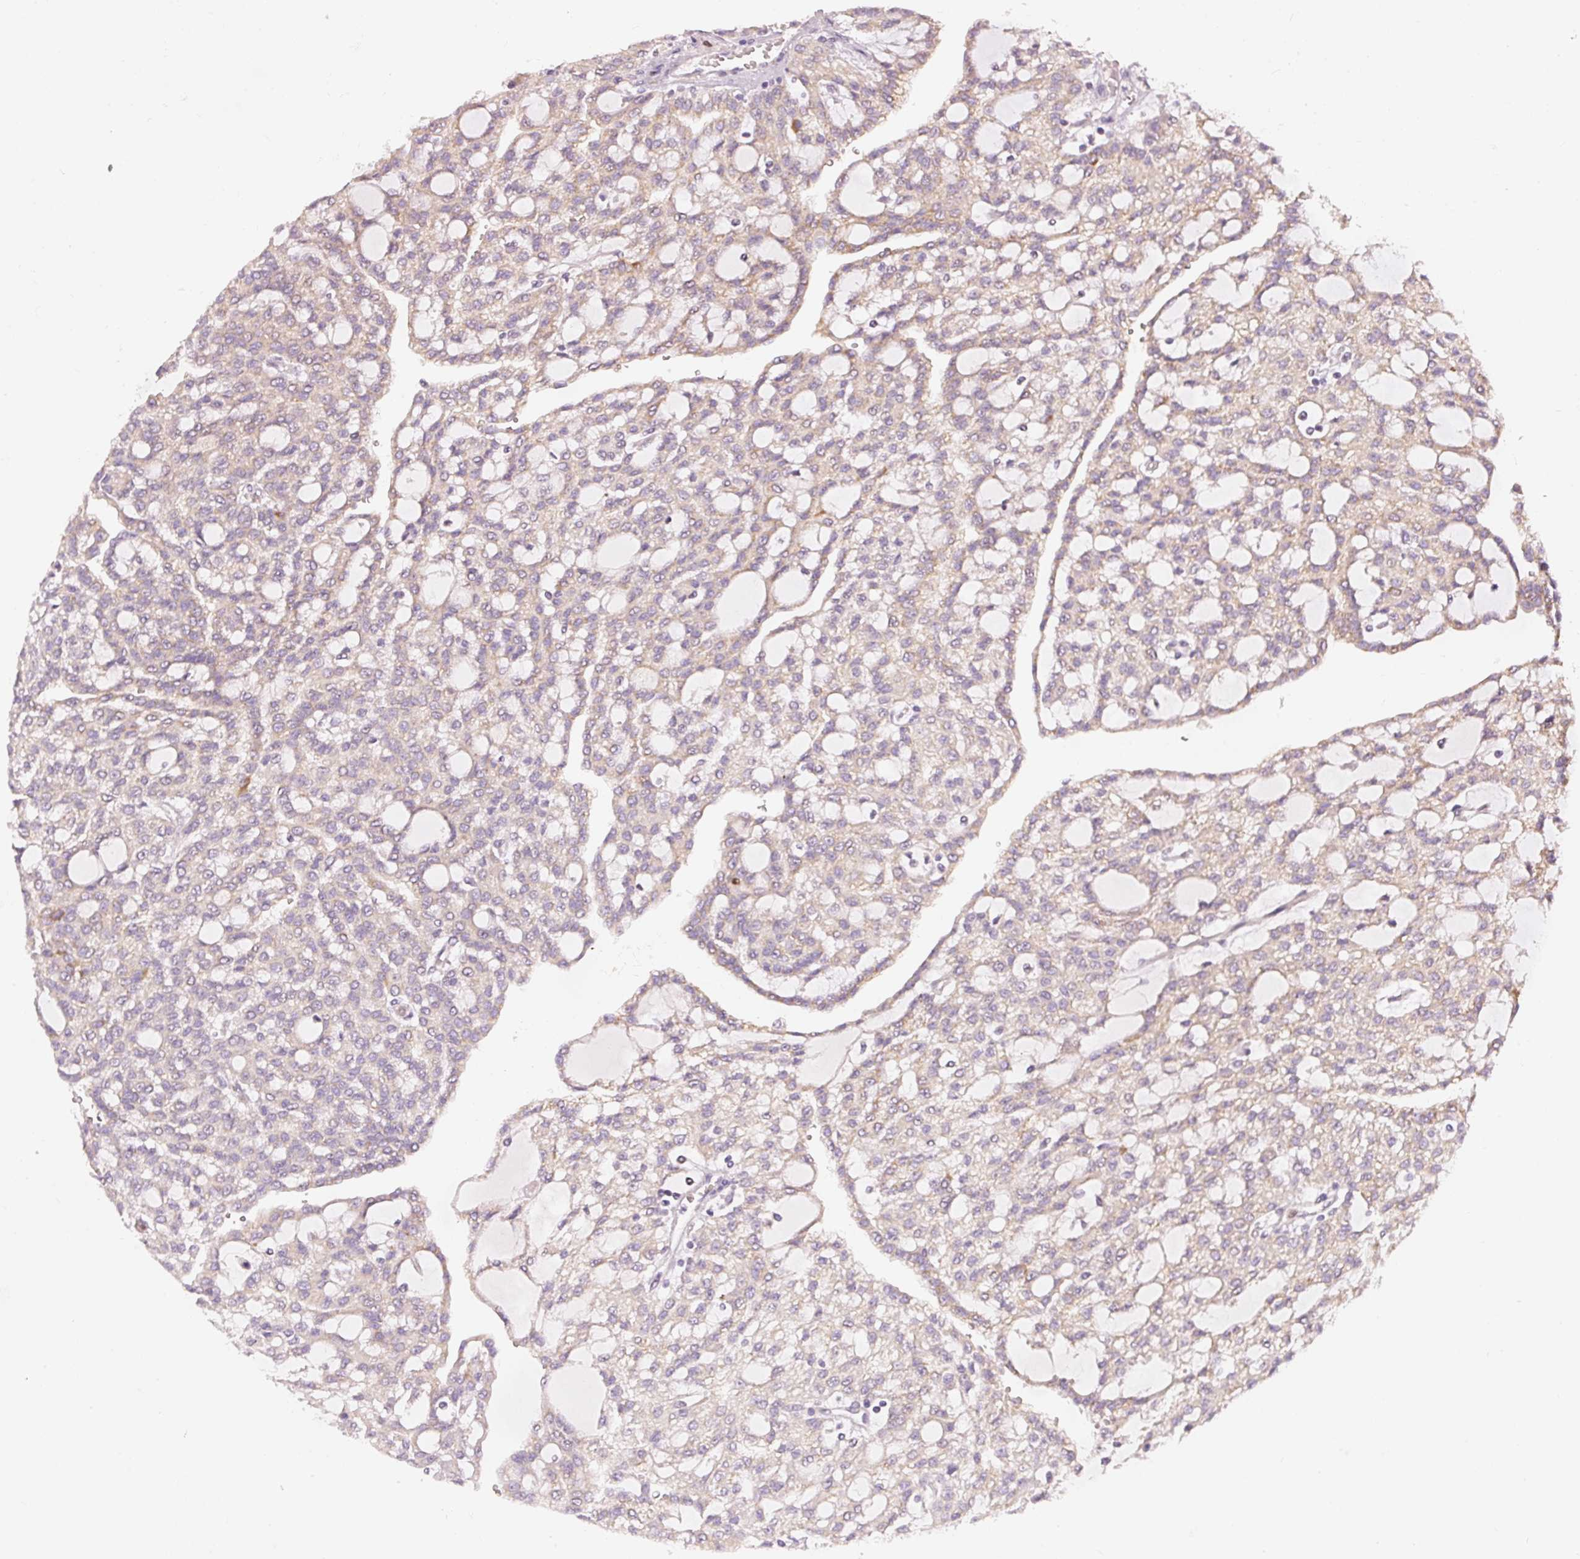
{"staining": {"intensity": "moderate", "quantity": ">75%", "location": "cytoplasmic/membranous"}, "tissue": "renal cancer", "cell_type": "Tumor cells", "image_type": "cancer", "snomed": [{"axis": "morphology", "description": "Adenocarcinoma, NOS"}, {"axis": "topography", "description": "Kidney"}], "caption": "Renal cancer tissue shows moderate cytoplasmic/membranous staining in about >75% of tumor cells", "gene": "MTHFD1L", "patient": {"sex": "male", "age": 63}}